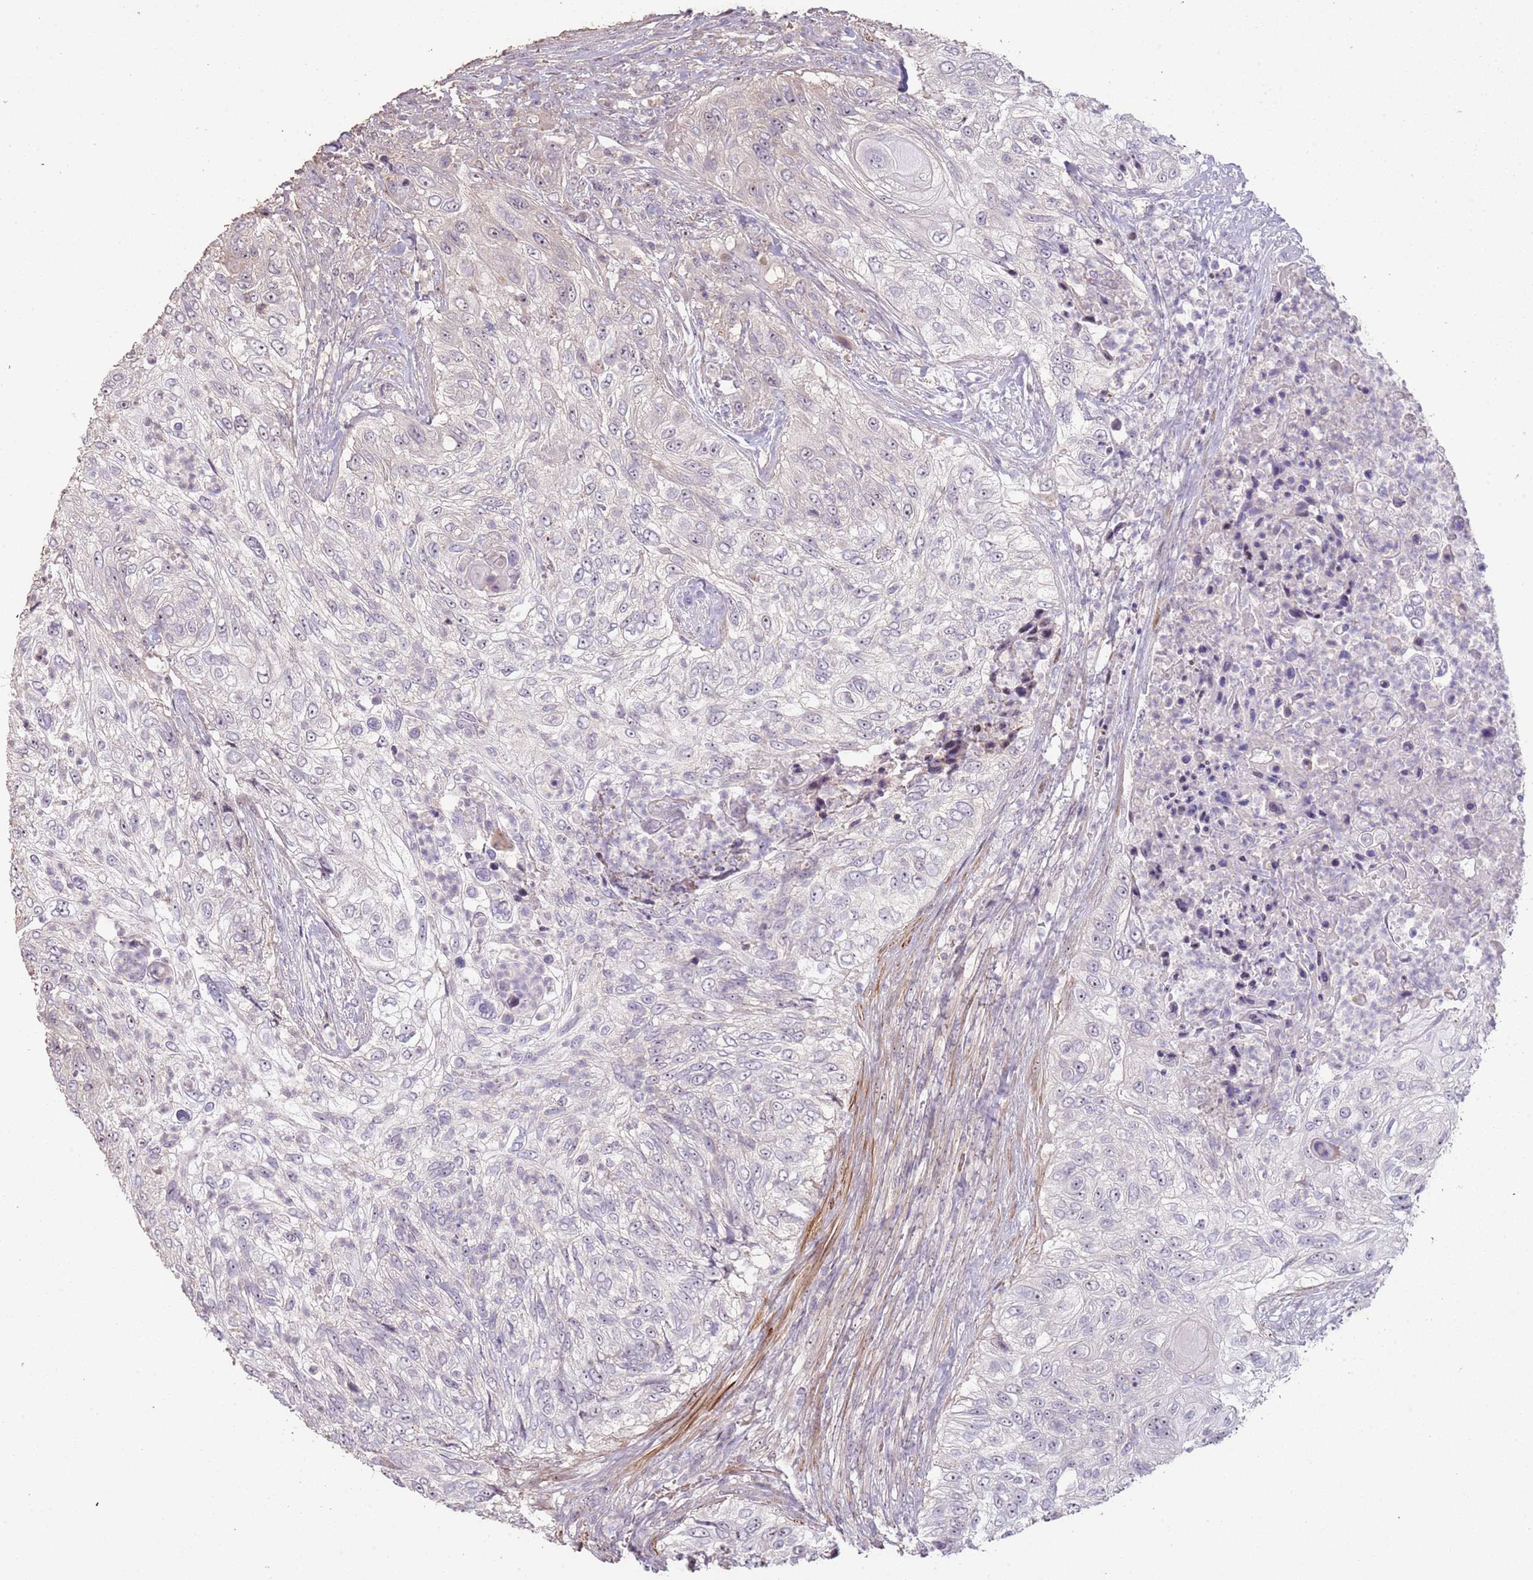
{"staining": {"intensity": "negative", "quantity": "none", "location": "none"}, "tissue": "urothelial cancer", "cell_type": "Tumor cells", "image_type": "cancer", "snomed": [{"axis": "morphology", "description": "Urothelial carcinoma, High grade"}, {"axis": "topography", "description": "Urinary bladder"}], "caption": "Human urothelial carcinoma (high-grade) stained for a protein using immunohistochemistry (IHC) exhibits no expression in tumor cells.", "gene": "ADTRP", "patient": {"sex": "female", "age": 60}}